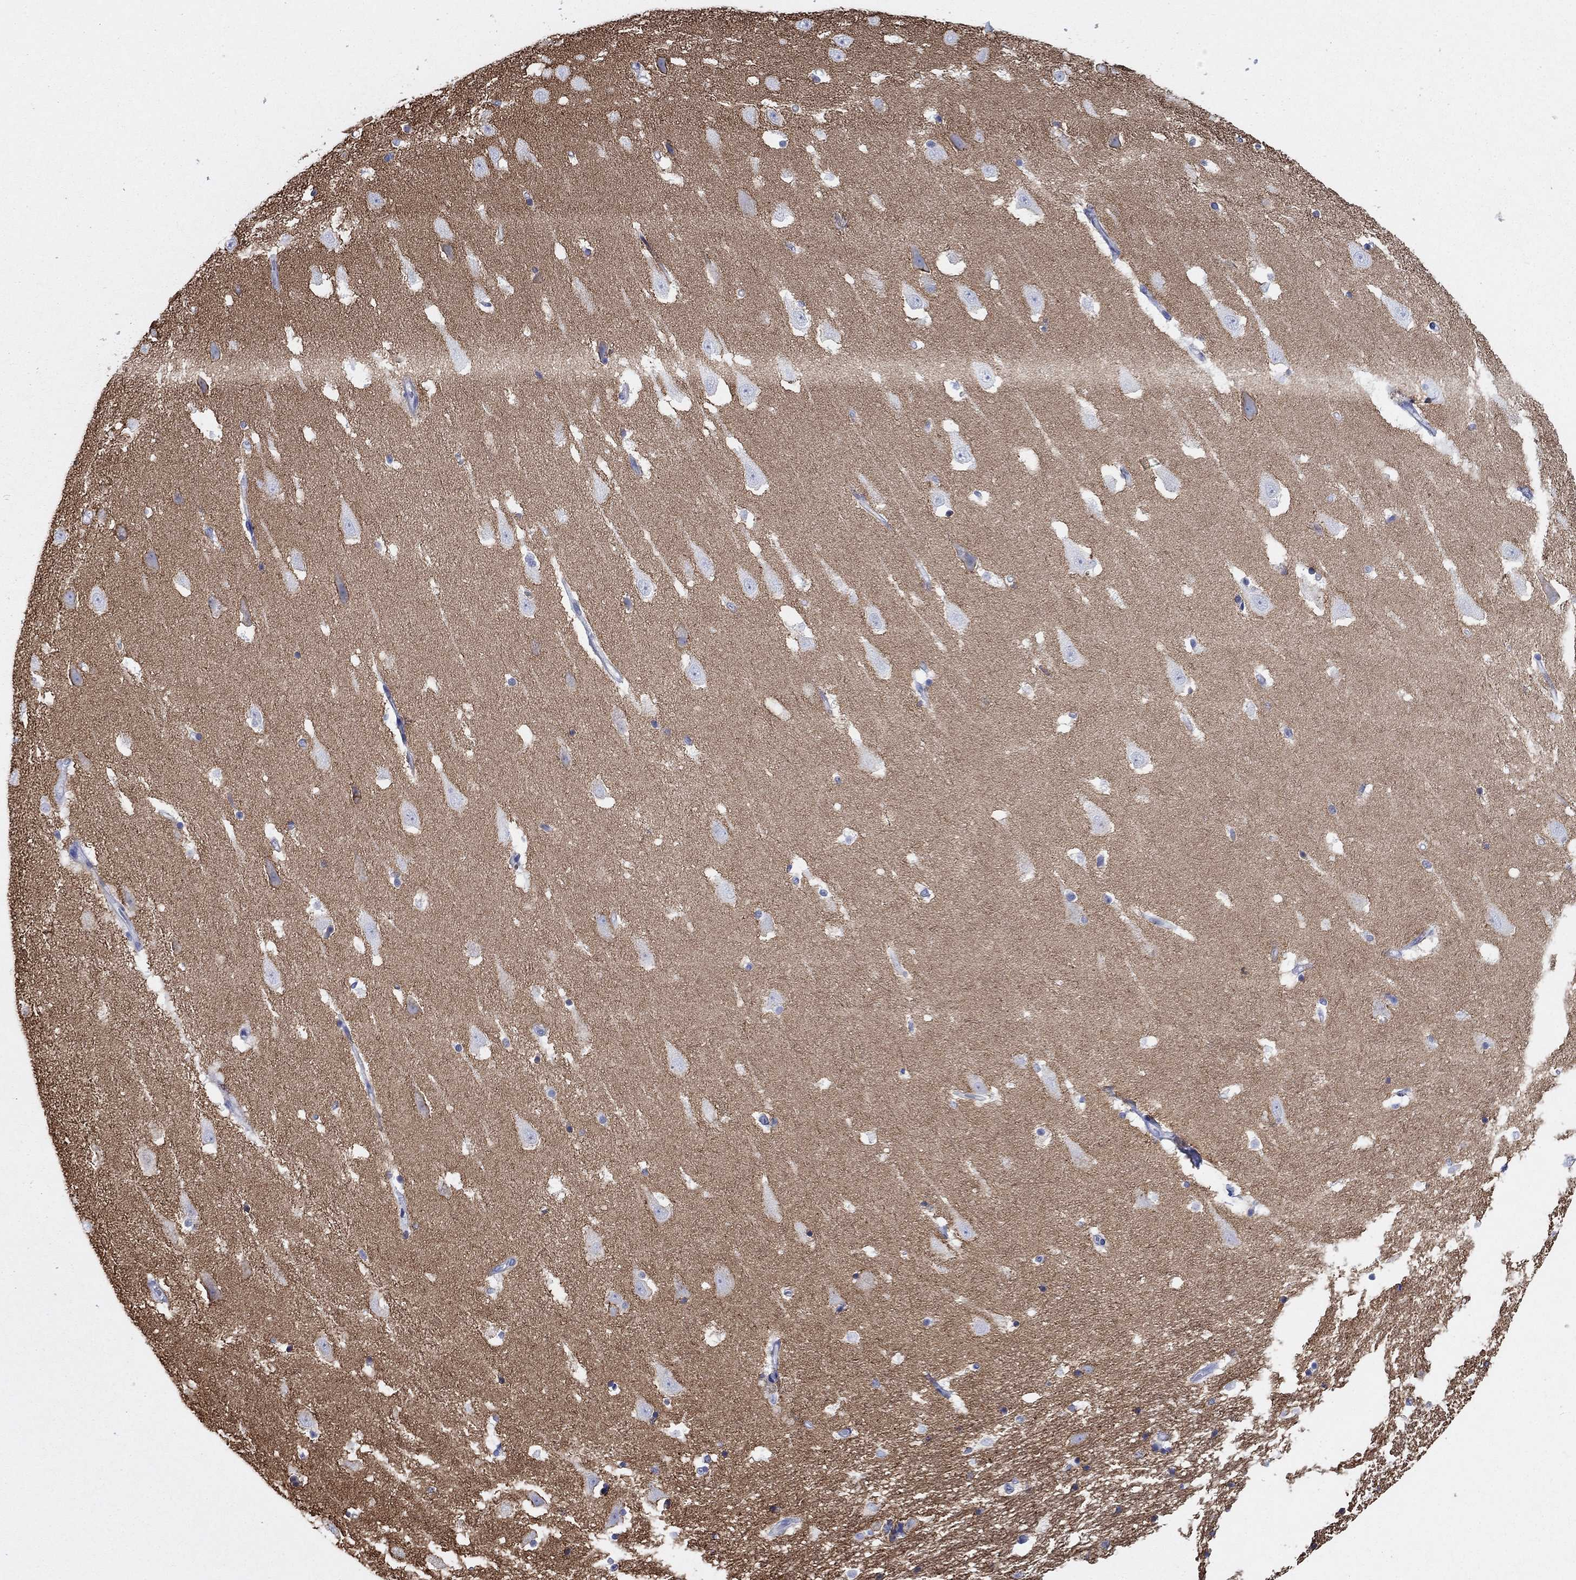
{"staining": {"intensity": "negative", "quantity": "none", "location": "none"}, "tissue": "hippocampus", "cell_type": "Glial cells", "image_type": "normal", "snomed": [{"axis": "morphology", "description": "Normal tissue, NOS"}, {"axis": "topography", "description": "Hippocampus"}], "caption": "A high-resolution micrograph shows immunohistochemistry (IHC) staining of normal hippocampus, which shows no significant staining in glial cells. (DAB (3,3'-diaminobenzidine) immunohistochemistry (IHC), high magnification).", "gene": "ATP1B1", "patient": {"sex": "male", "age": 49}}